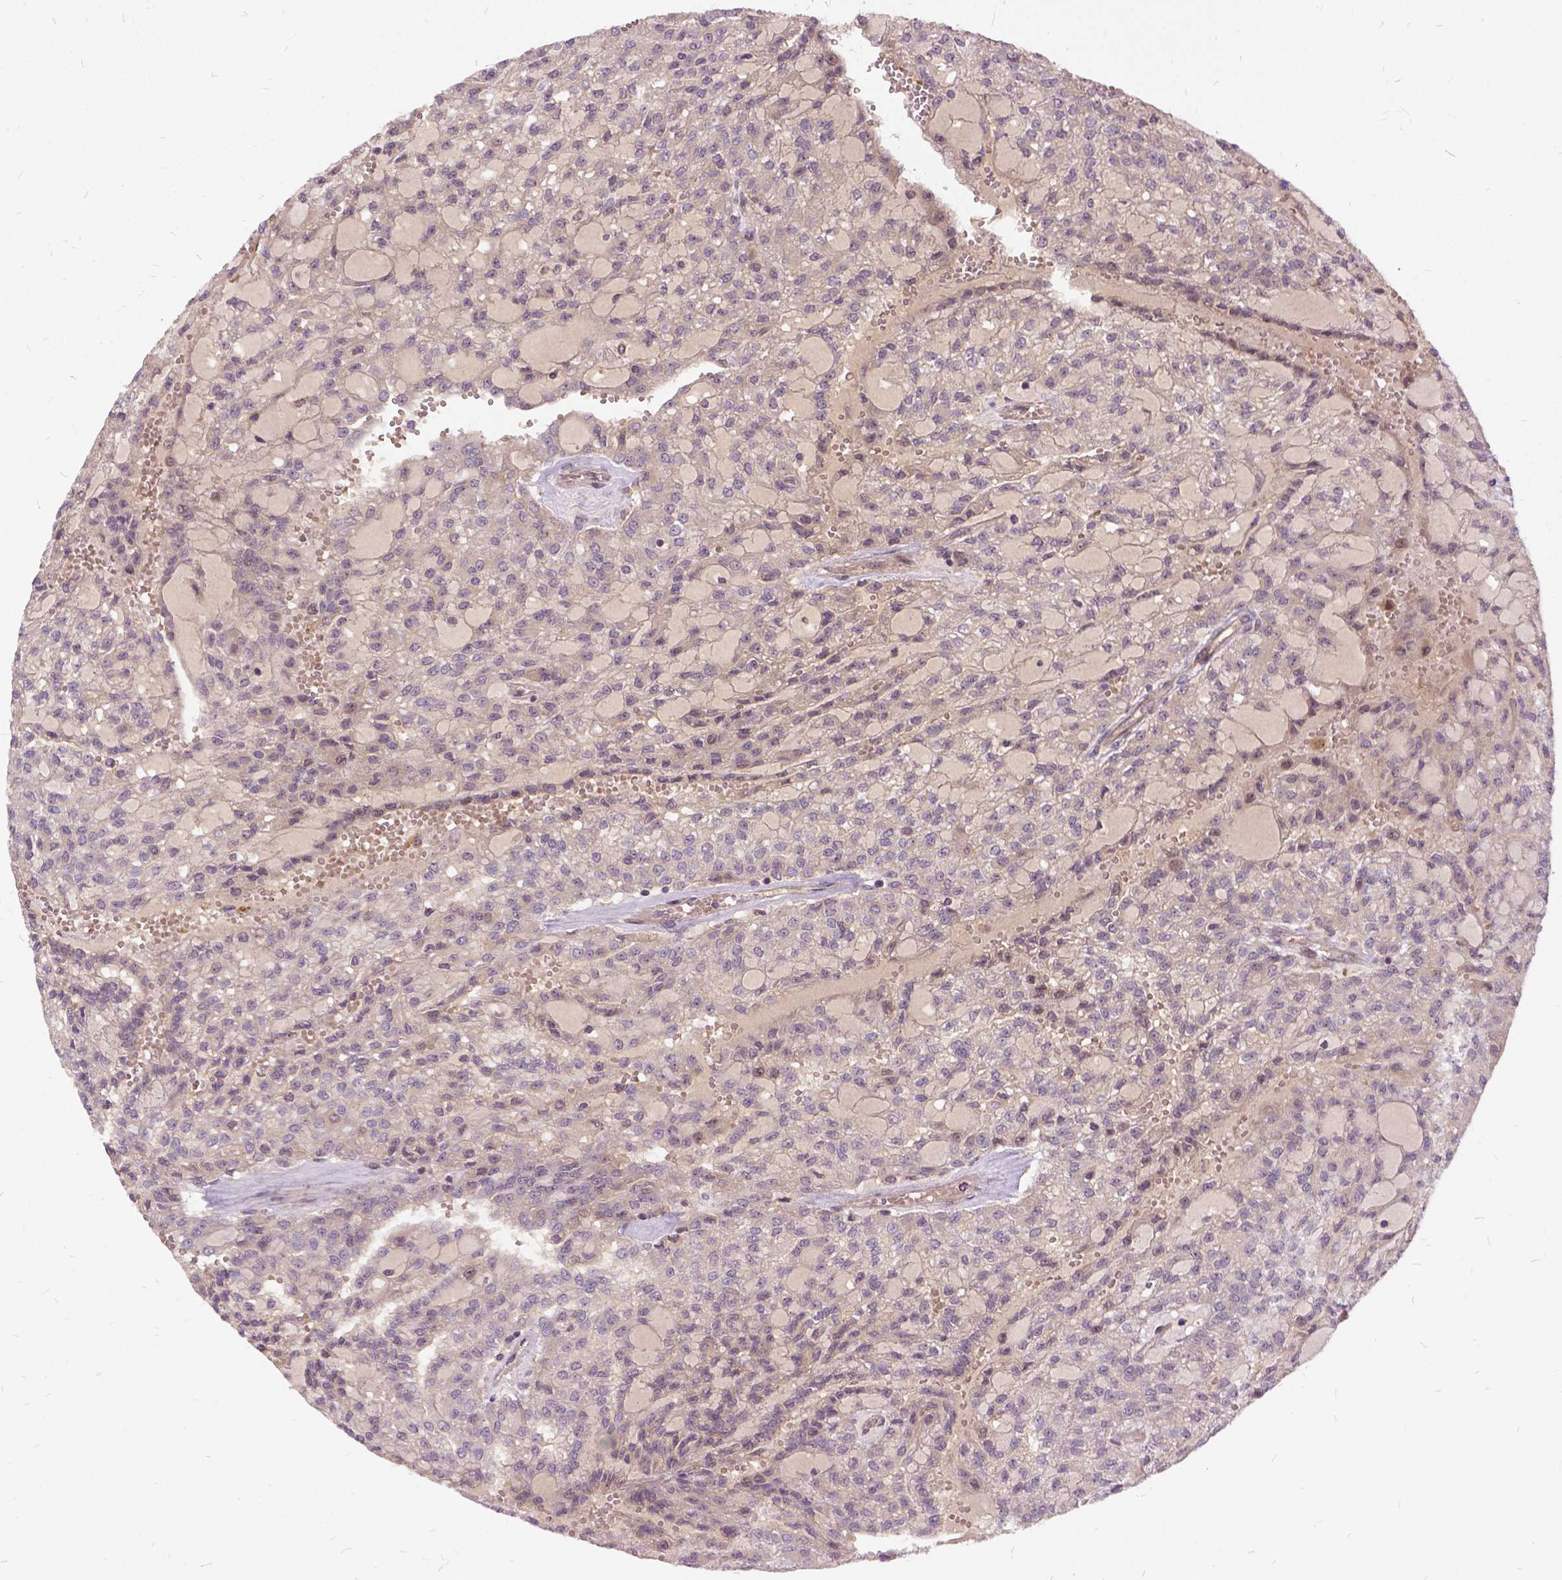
{"staining": {"intensity": "negative", "quantity": "none", "location": "none"}, "tissue": "renal cancer", "cell_type": "Tumor cells", "image_type": "cancer", "snomed": [{"axis": "morphology", "description": "Adenocarcinoma, NOS"}, {"axis": "topography", "description": "Kidney"}], "caption": "High power microscopy image of an immunohistochemistry (IHC) image of renal adenocarcinoma, revealing no significant positivity in tumor cells.", "gene": "ILRUN", "patient": {"sex": "male", "age": 63}}